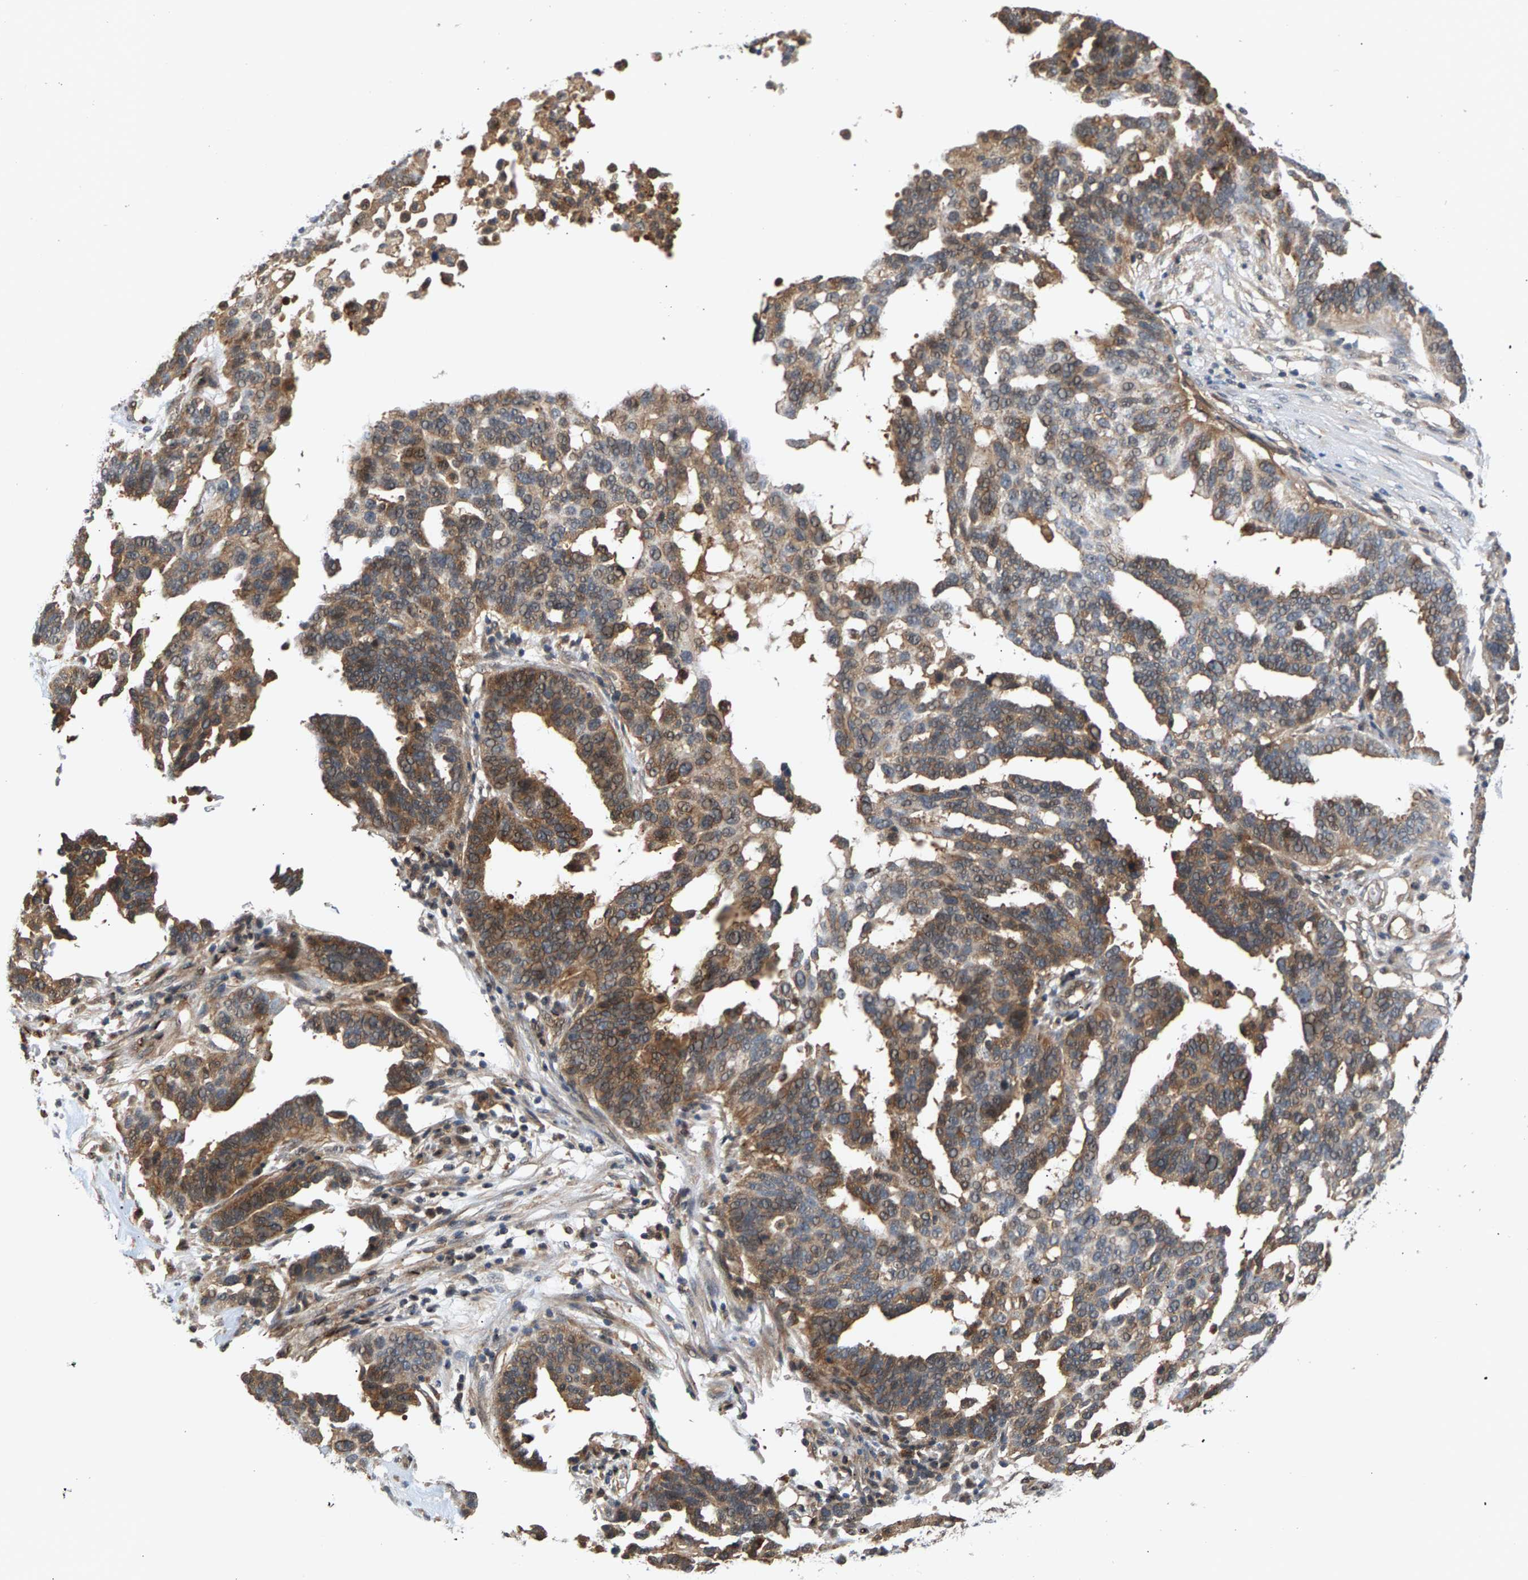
{"staining": {"intensity": "moderate", "quantity": ">75%", "location": "cytoplasmic/membranous"}, "tissue": "ovarian cancer", "cell_type": "Tumor cells", "image_type": "cancer", "snomed": [{"axis": "morphology", "description": "Cystadenocarcinoma, serous, NOS"}, {"axis": "topography", "description": "Ovary"}], "caption": "Ovarian serous cystadenocarcinoma was stained to show a protein in brown. There is medium levels of moderate cytoplasmic/membranous expression in about >75% of tumor cells.", "gene": "MAP2K5", "patient": {"sex": "female", "age": 59}}